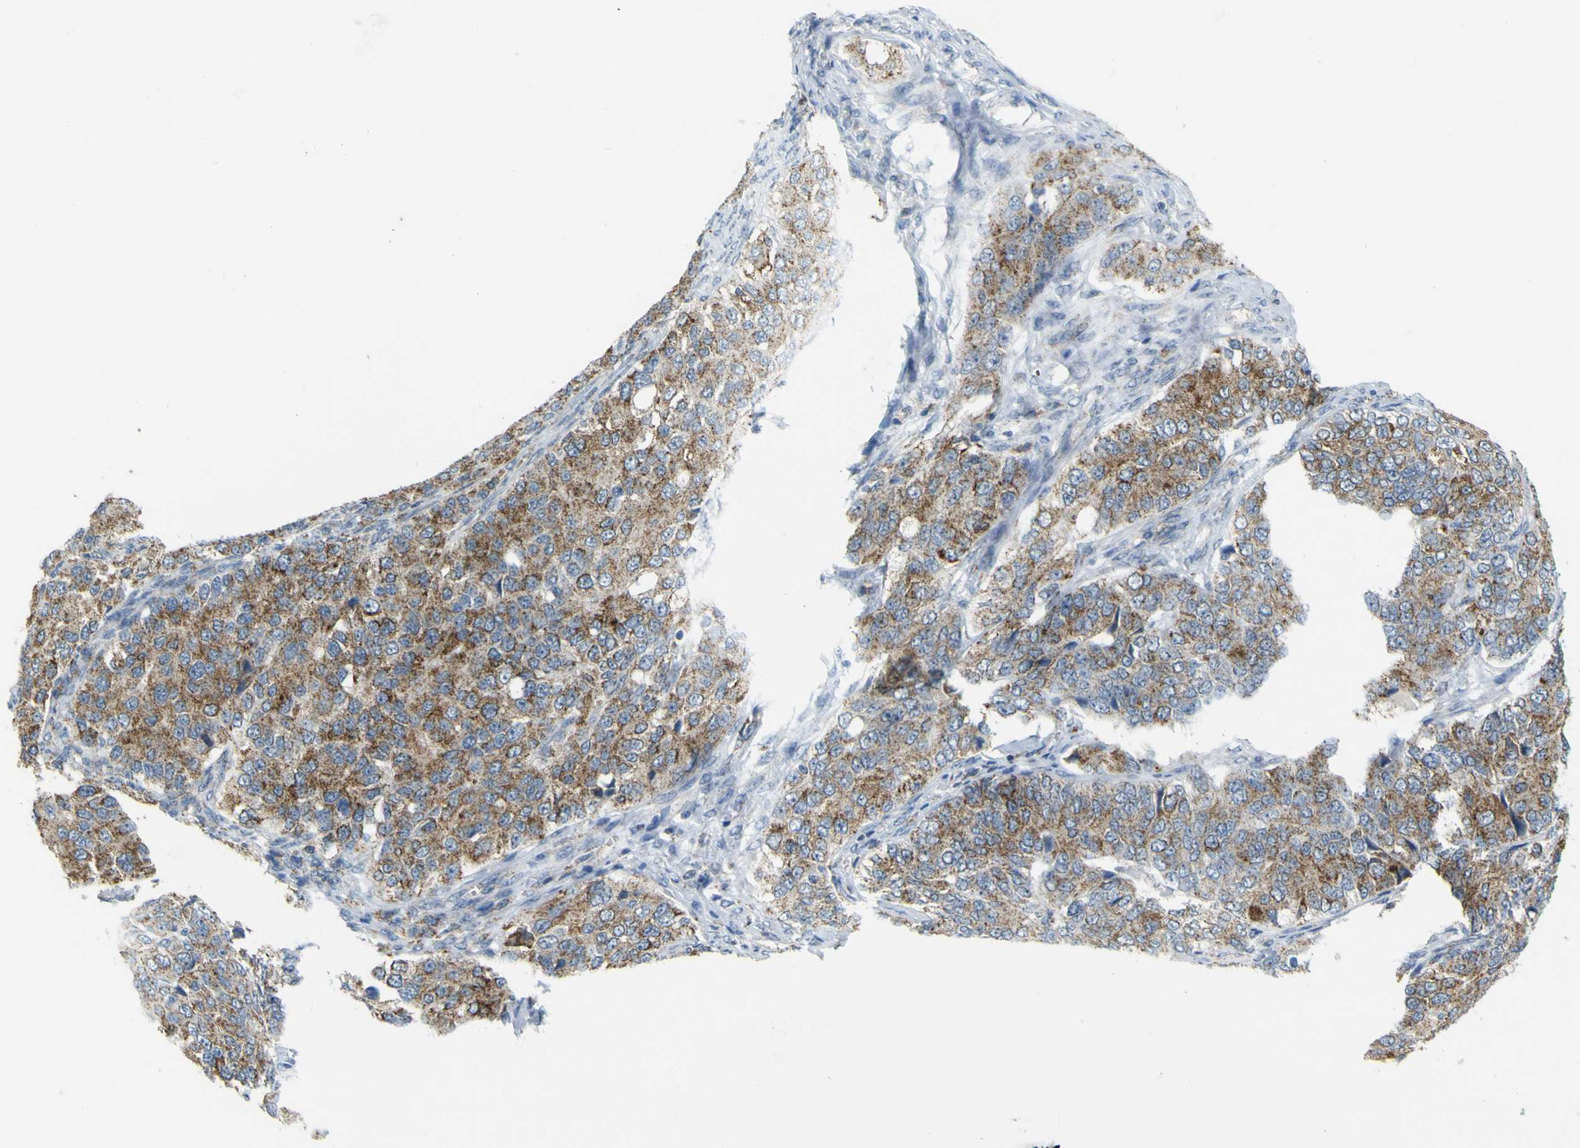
{"staining": {"intensity": "moderate", "quantity": ">75%", "location": "cytoplasmic/membranous"}, "tissue": "ovarian cancer", "cell_type": "Tumor cells", "image_type": "cancer", "snomed": [{"axis": "morphology", "description": "Carcinoma, endometroid"}, {"axis": "topography", "description": "Ovary"}], "caption": "Human ovarian cancer stained with a brown dye exhibits moderate cytoplasmic/membranous positive expression in approximately >75% of tumor cells.", "gene": "ACBD5", "patient": {"sex": "female", "age": 51}}